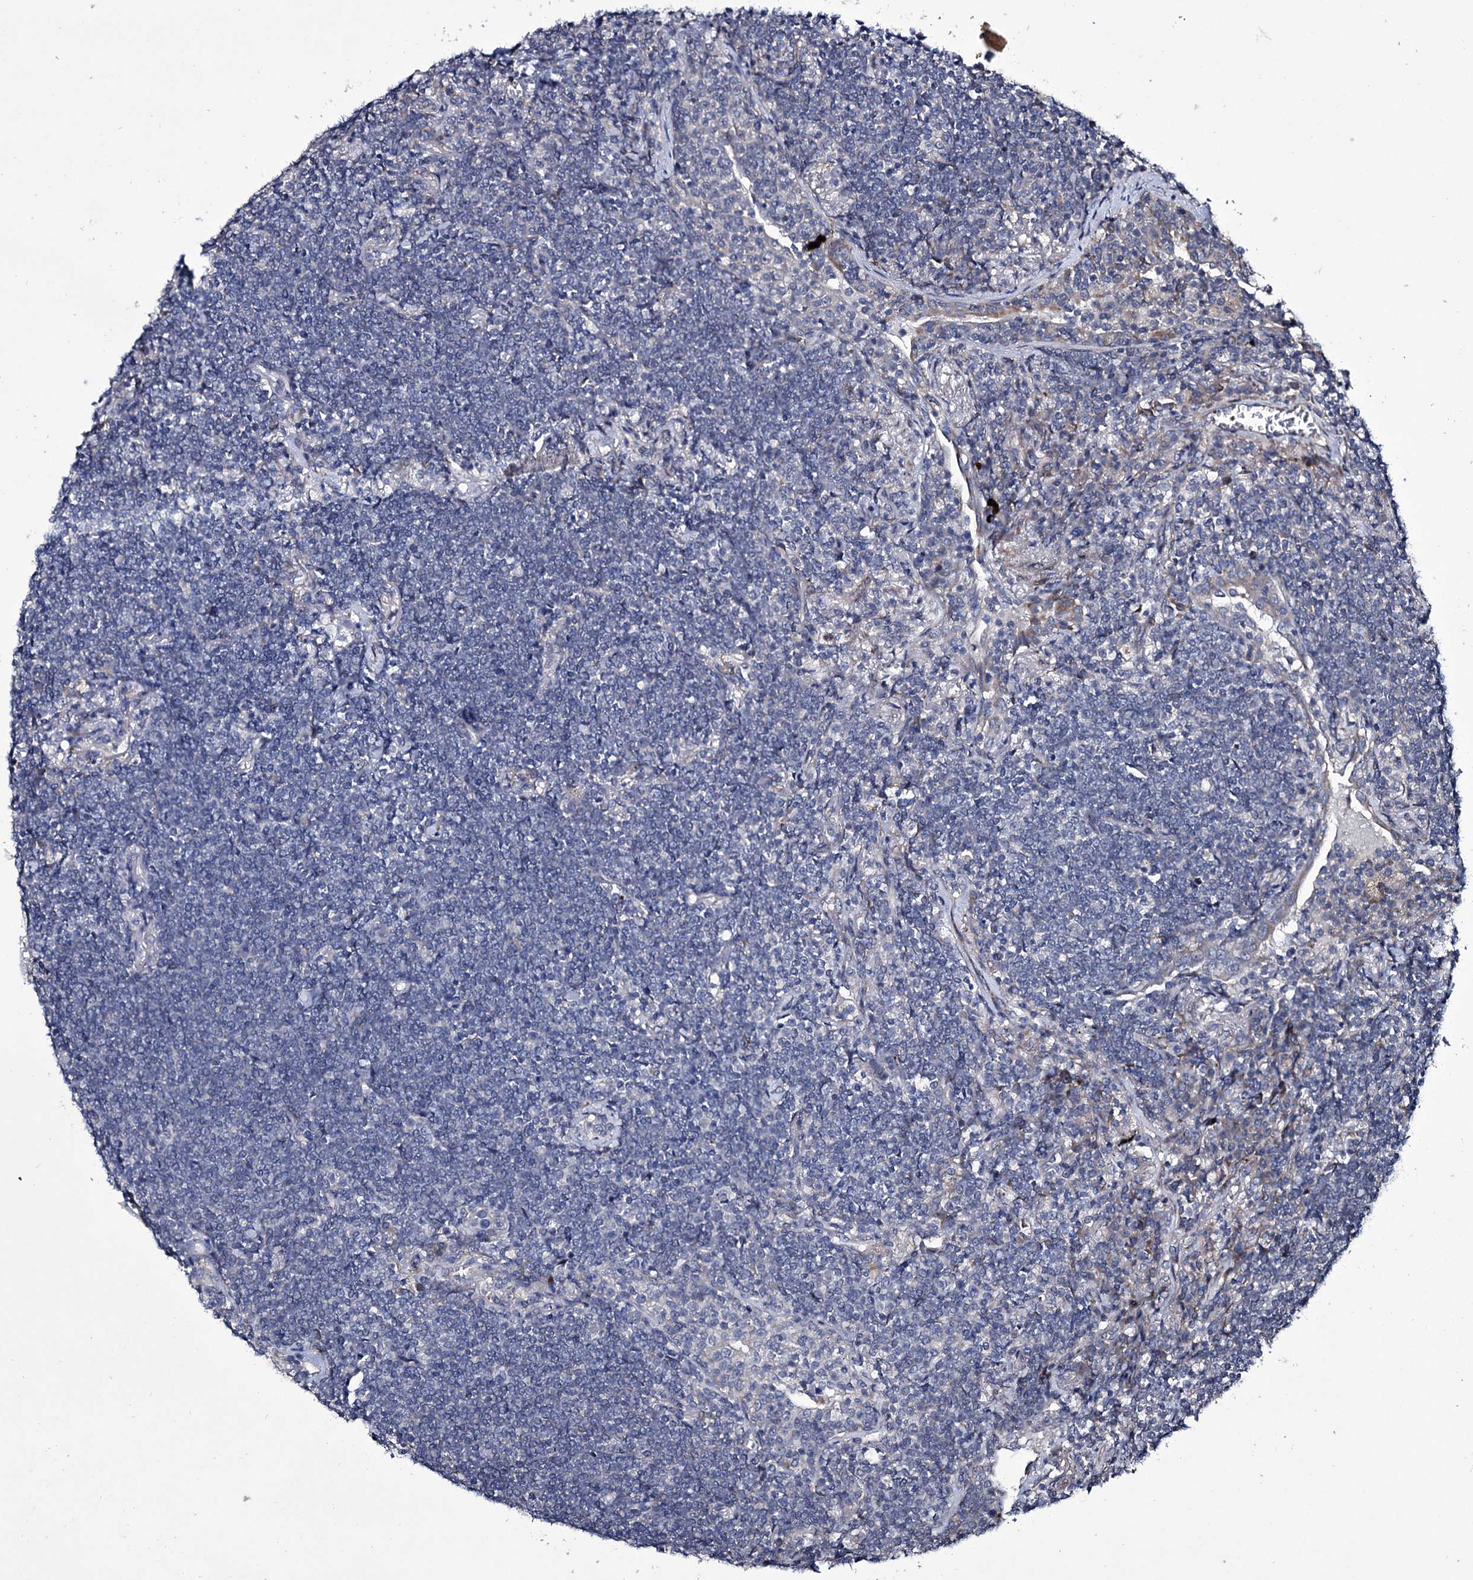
{"staining": {"intensity": "negative", "quantity": "none", "location": "none"}, "tissue": "lymphoma", "cell_type": "Tumor cells", "image_type": "cancer", "snomed": [{"axis": "morphology", "description": "Malignant lymphoma, non-Hodgkin's type, Low grade"}, {"axis": "topography", "description": "Lung"}], "caption": "The image shows no staining of tumor cells in malignant lymphoma, non-Hodgkin's type (low-grade).", "gene": "TUBGCP5", "patient": {"sex": "female", "age": 71}}